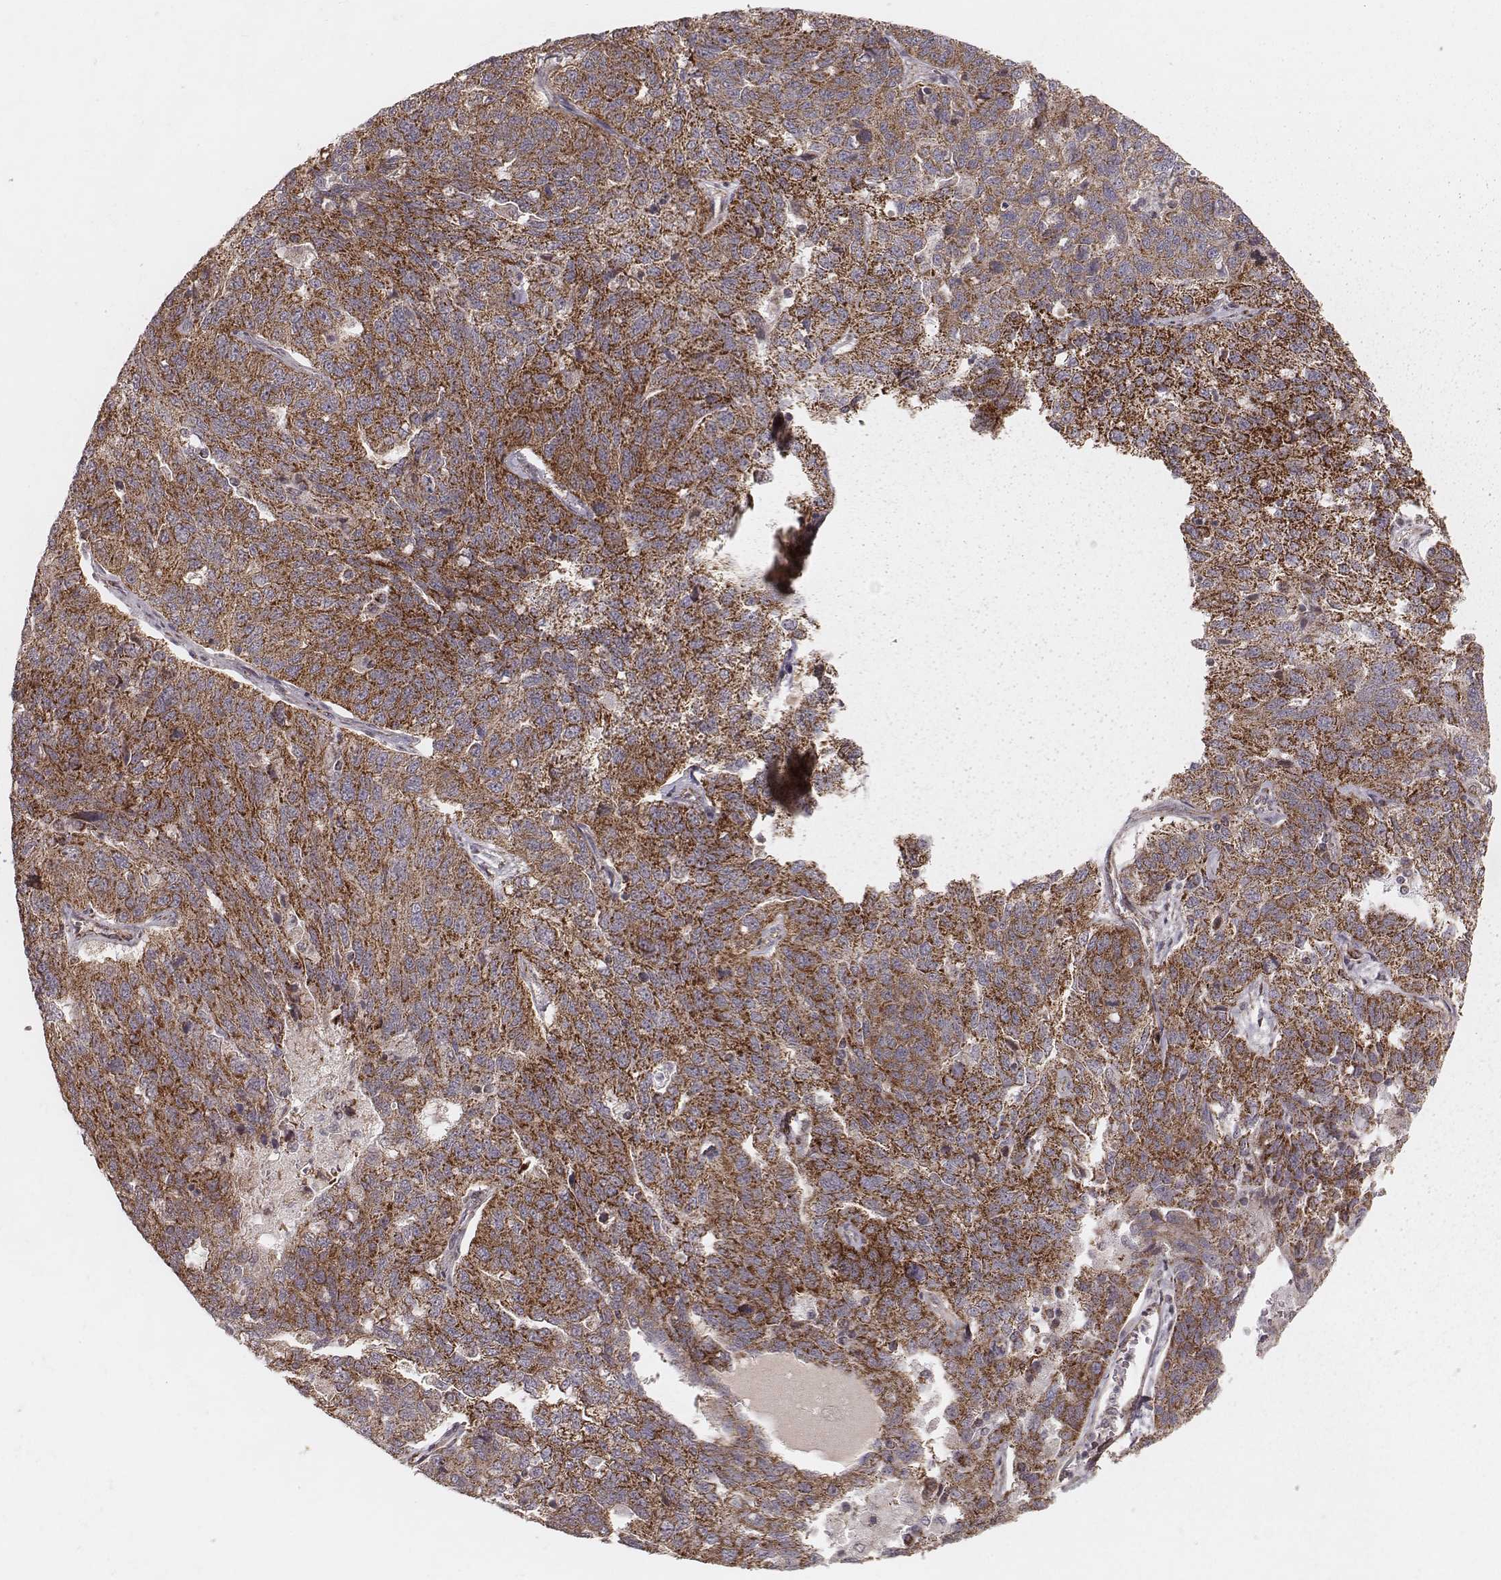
{"staining": {"intensity": "moderate", "quantity": ">75%", "location": "cytoplasmic/membranous"}, "tissue": "ovarian cancer", "cell_type": "Tumor cells", "image_type": "cancer", "snomed": [{"axis": "morphology", "description": "Cystadenocarcinoma, serous, NOS"}, {"axis": "topography", "description": "Ovary"}], "caption": "DAB (3,3'-diaminobenzidine) immunohistochemical staining of human serous cystadenocarcinoma (ovarian) shows moderate cytoplasmic/membranous protein positivity in about >75% of tumor cells.", "gene": "NDUFA7", "patient": {"sex": "female", "age": 71}}